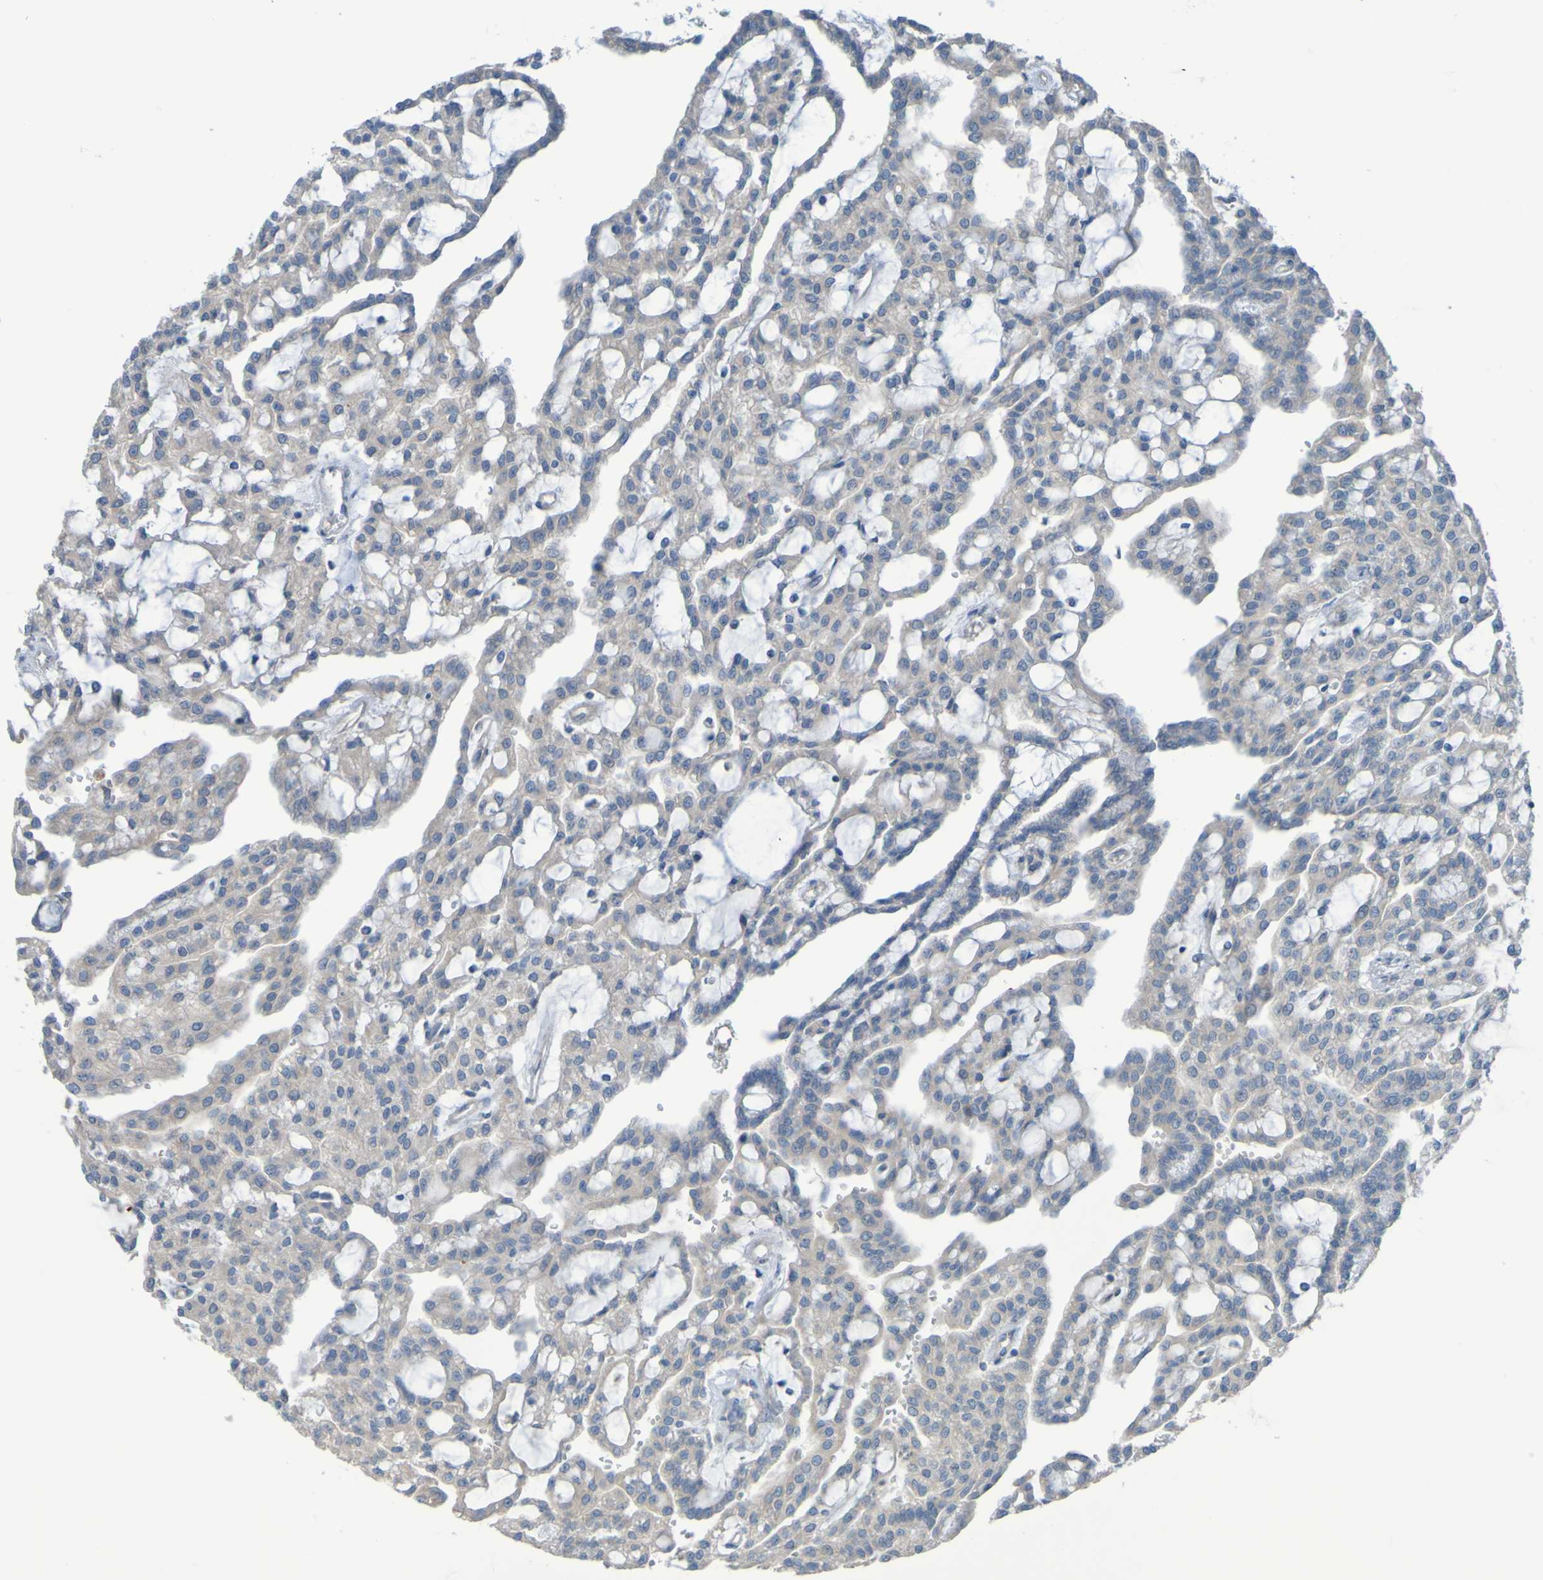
{"staining": {"intensity": "weak", "quantity": "25%-75%", "location": "cytoplasmic/membranous"}, "tissue": "renal cancer", "cell_type": "Tumor cells", "image_type": "cancer", "snomed": [{"axis": "morphology", "description": "Adenocarcinoma, NOS"}, {"axis": "topography", "description": "Kidney"}], "caption": "This photomicrograph shows immunohistochemistry staining of human renal adenocarcinoma, with low weak cytoplasmic/membranous positivity in approximately 25%-75% of tumor cells.", "gene": "NPRL3", "patient": {"sex": "male", "age": 63}}